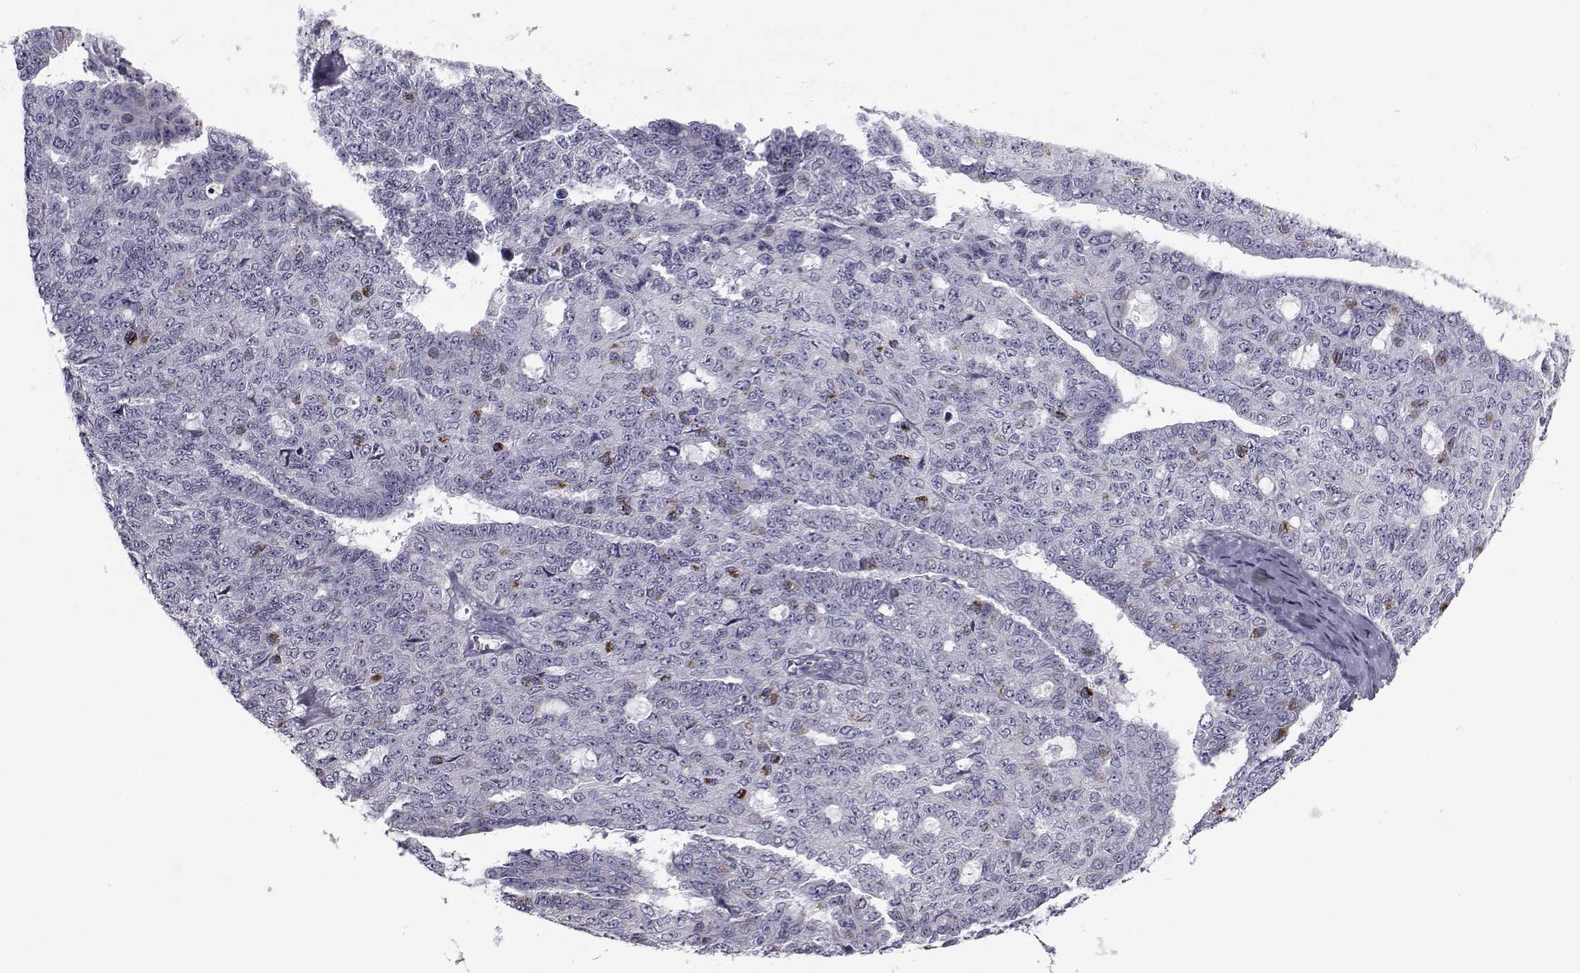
{"staining": {"intensity": "moderate", "quantity": "<25%", "location": "cytoplasmic/membranous"}, "tissue": "ovarian cancer", "cell_type": "Tumor cells", "image_type": "cancer", "snomed": [{"axis": "morphology", "description": "Cystadenocarcinoma, serous, NOS"}, {"axis": "topography", "description": "Ovary"}], "caption": "High-magnification brightfield microscopy of serous cystadenocarcinoma (ovarian) stained with DAB (brown) and counterstained with hematoxylin (blue). tumor cells exhibit moderate cytoplasmic/membranous expression is seen in about<25% of cells.", "gene": "FDXR", "patient": {"sex": "female", "age": 71}}